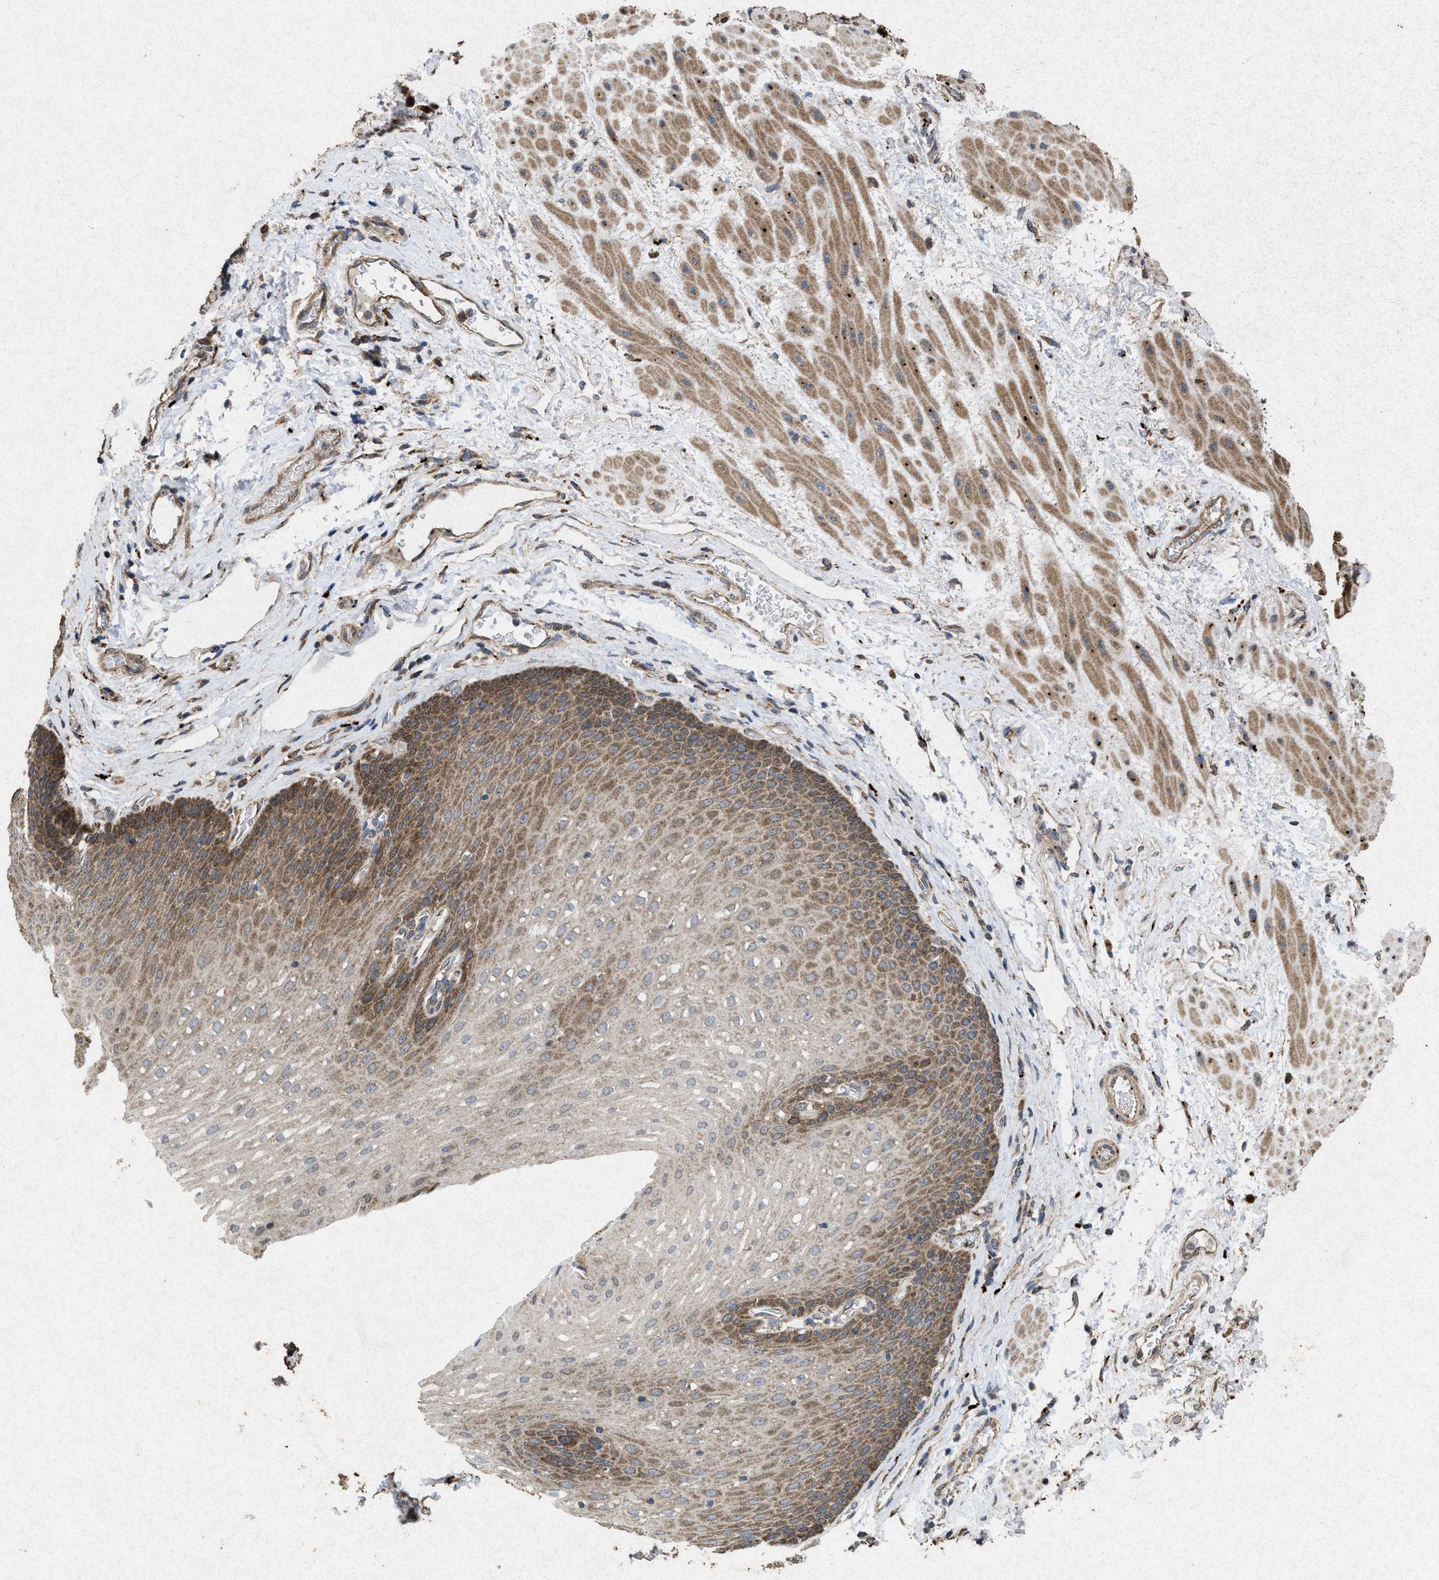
{"staining": {"intensity": "moderate", "quantity": ">75%", "location": "cytoplasmic/membranous"}, "tissue": "esophagus", "cell_type": "Squamous epithelial cells", "image_type": "normal", "snomed": [{"axis": "morphology", "description": "Normal tissue, NOS"}, {"axis": "topography", "description": "Esophagus"}], "caption": "A brown stain shows moderate cytoplasmic/membranous positivity of a protein in squamous epithelial cells of unremarkable human esophagus. (DAB = brown stain, brightfield microscopy at high magnification).", "gene": "MSI2", "patient": {"sex": "male", "age": 48}}